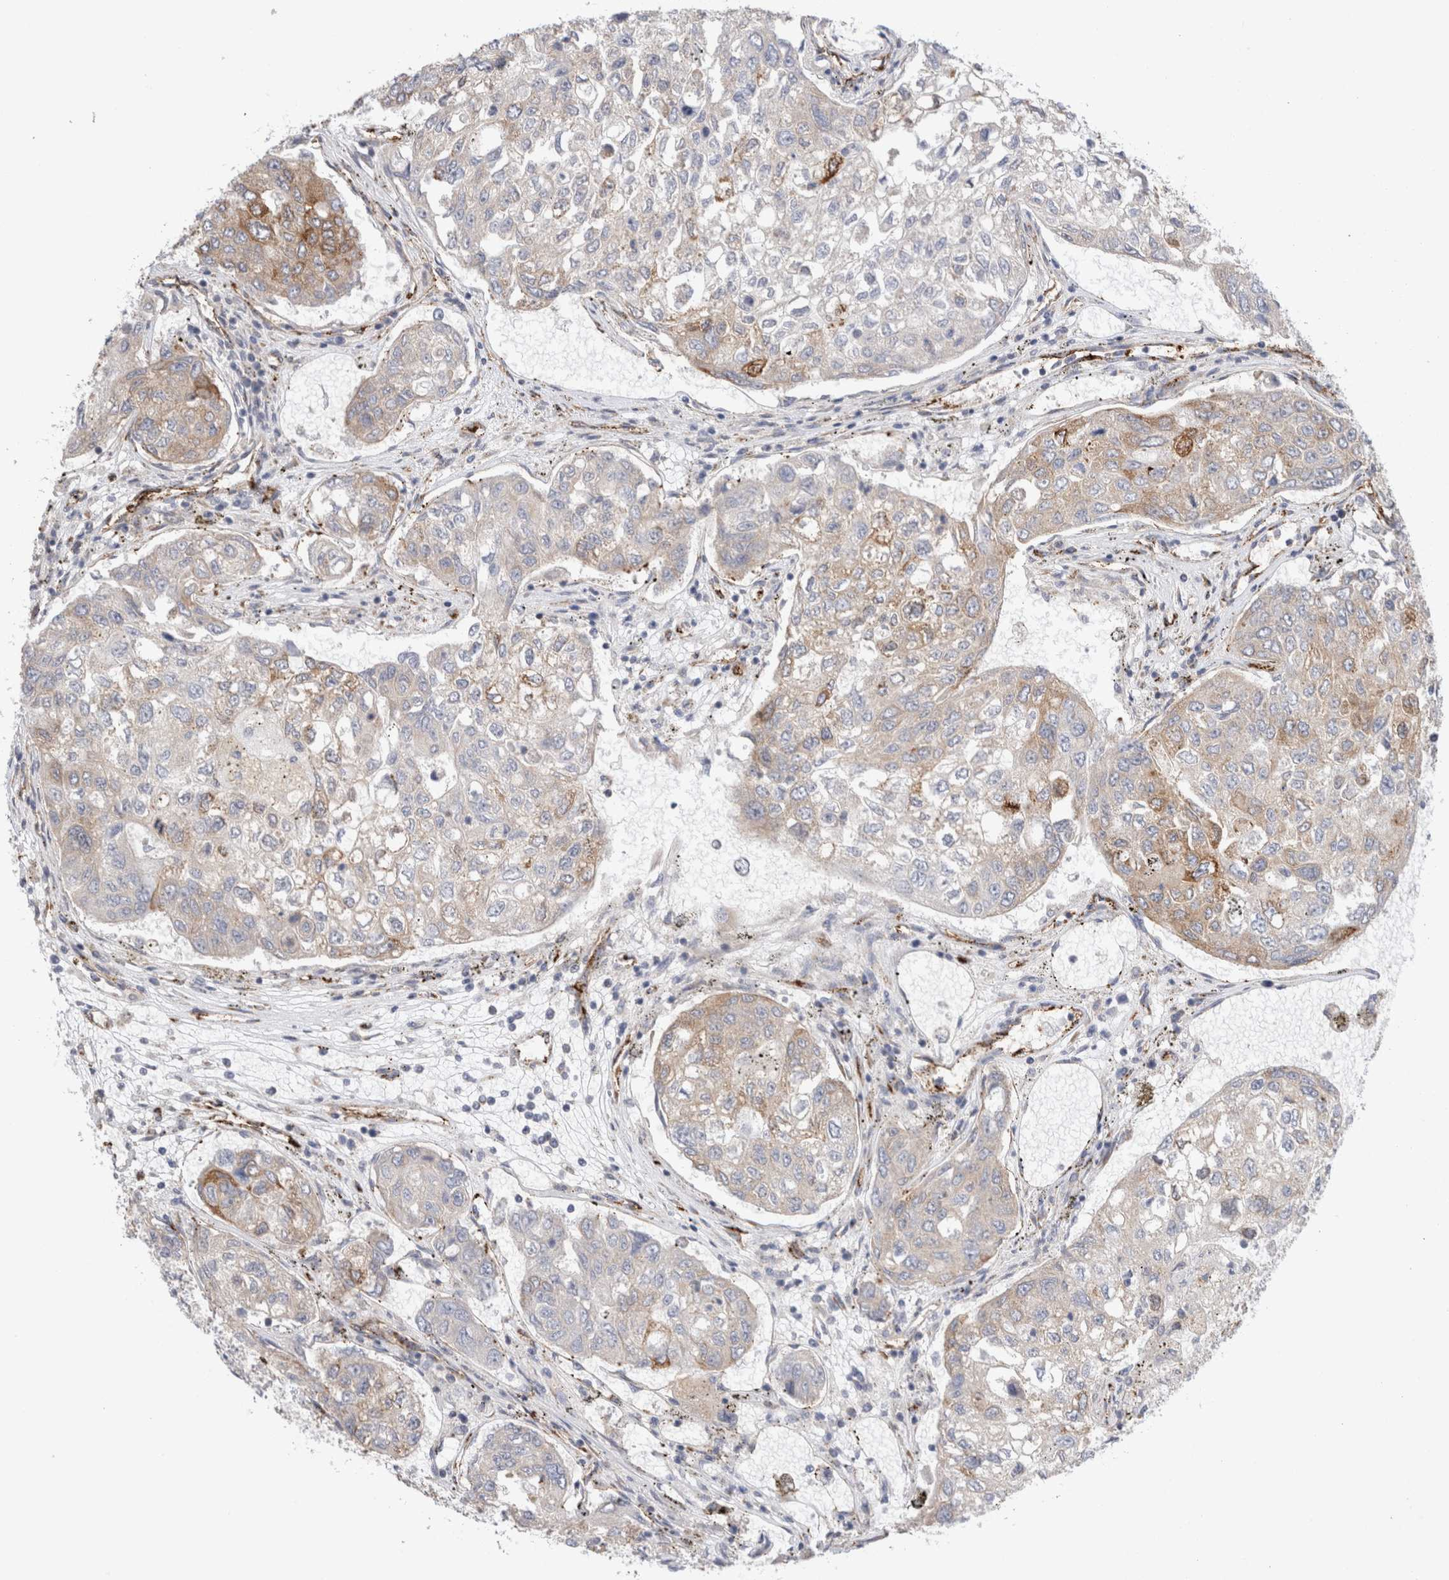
{"staining": {"intensity": "moderate", "quantity": "<25%", "location": "cytoplasmic/membranous"}, "tissue": "urothelial cancer", "cell_type": "Tumor cells", "image_type": "cancer", "snomed": [{"axis": "morphology", "description": "Urothelial carcinoma, High grade"}, {"axis": "topography", "description": "Lymph node"}, {"axis": "topography", "description": "Urinary bladder"}], "caption": "Urothelial carcinoma (high-grade) stained with IHC reveals moderate cytoplasmic/membranous expression in approximately <25% of tumor cells.", "gene": "CNPY4", "patient": {"sex": "male", "age": 51}}